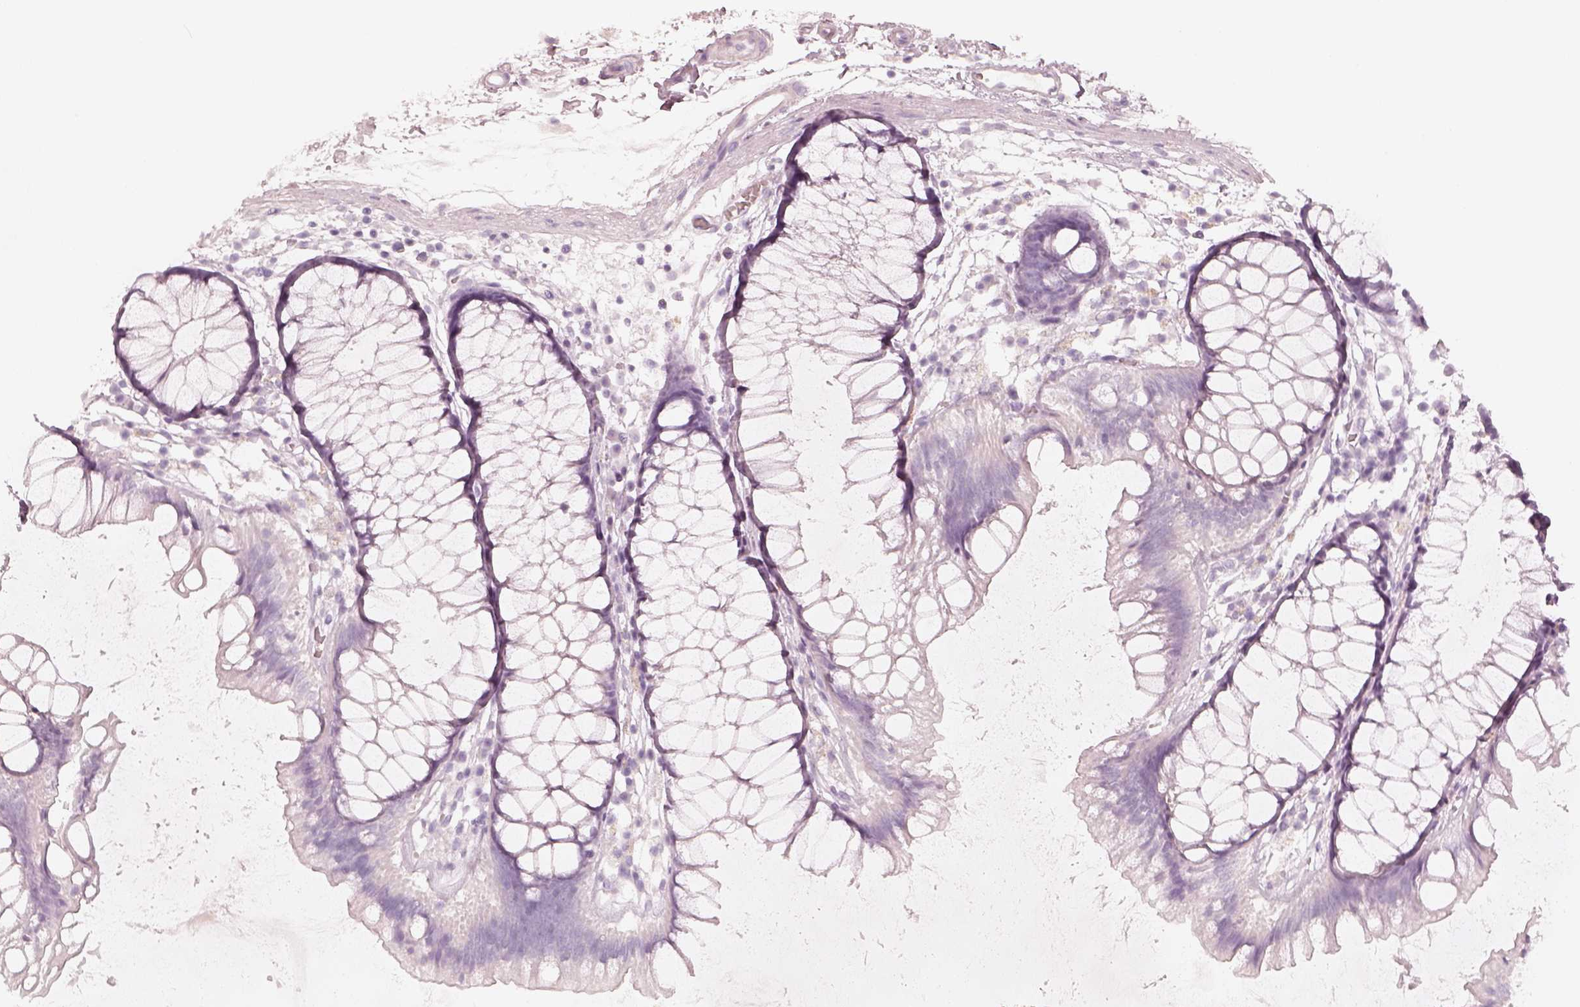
{"staining": {"intensity": "negative", "quantity": "none", "location": "none"}, "tissue": "colon", "cell_type": "Endothelial cells", "image_type": "normal", "snomed": [{"axis": "morphology", "description": "Normal tissue, NOS"}, {"axis": "morphology", "description": "Adenocarcinoma, NOS"}, {"axis": "topography", "description": "Colon"}], "caption": "Image shows no protein expression in endothelial cells of normal colon.", "gene": "KRT82", "patient": {"sex": "male", "age": 65}}